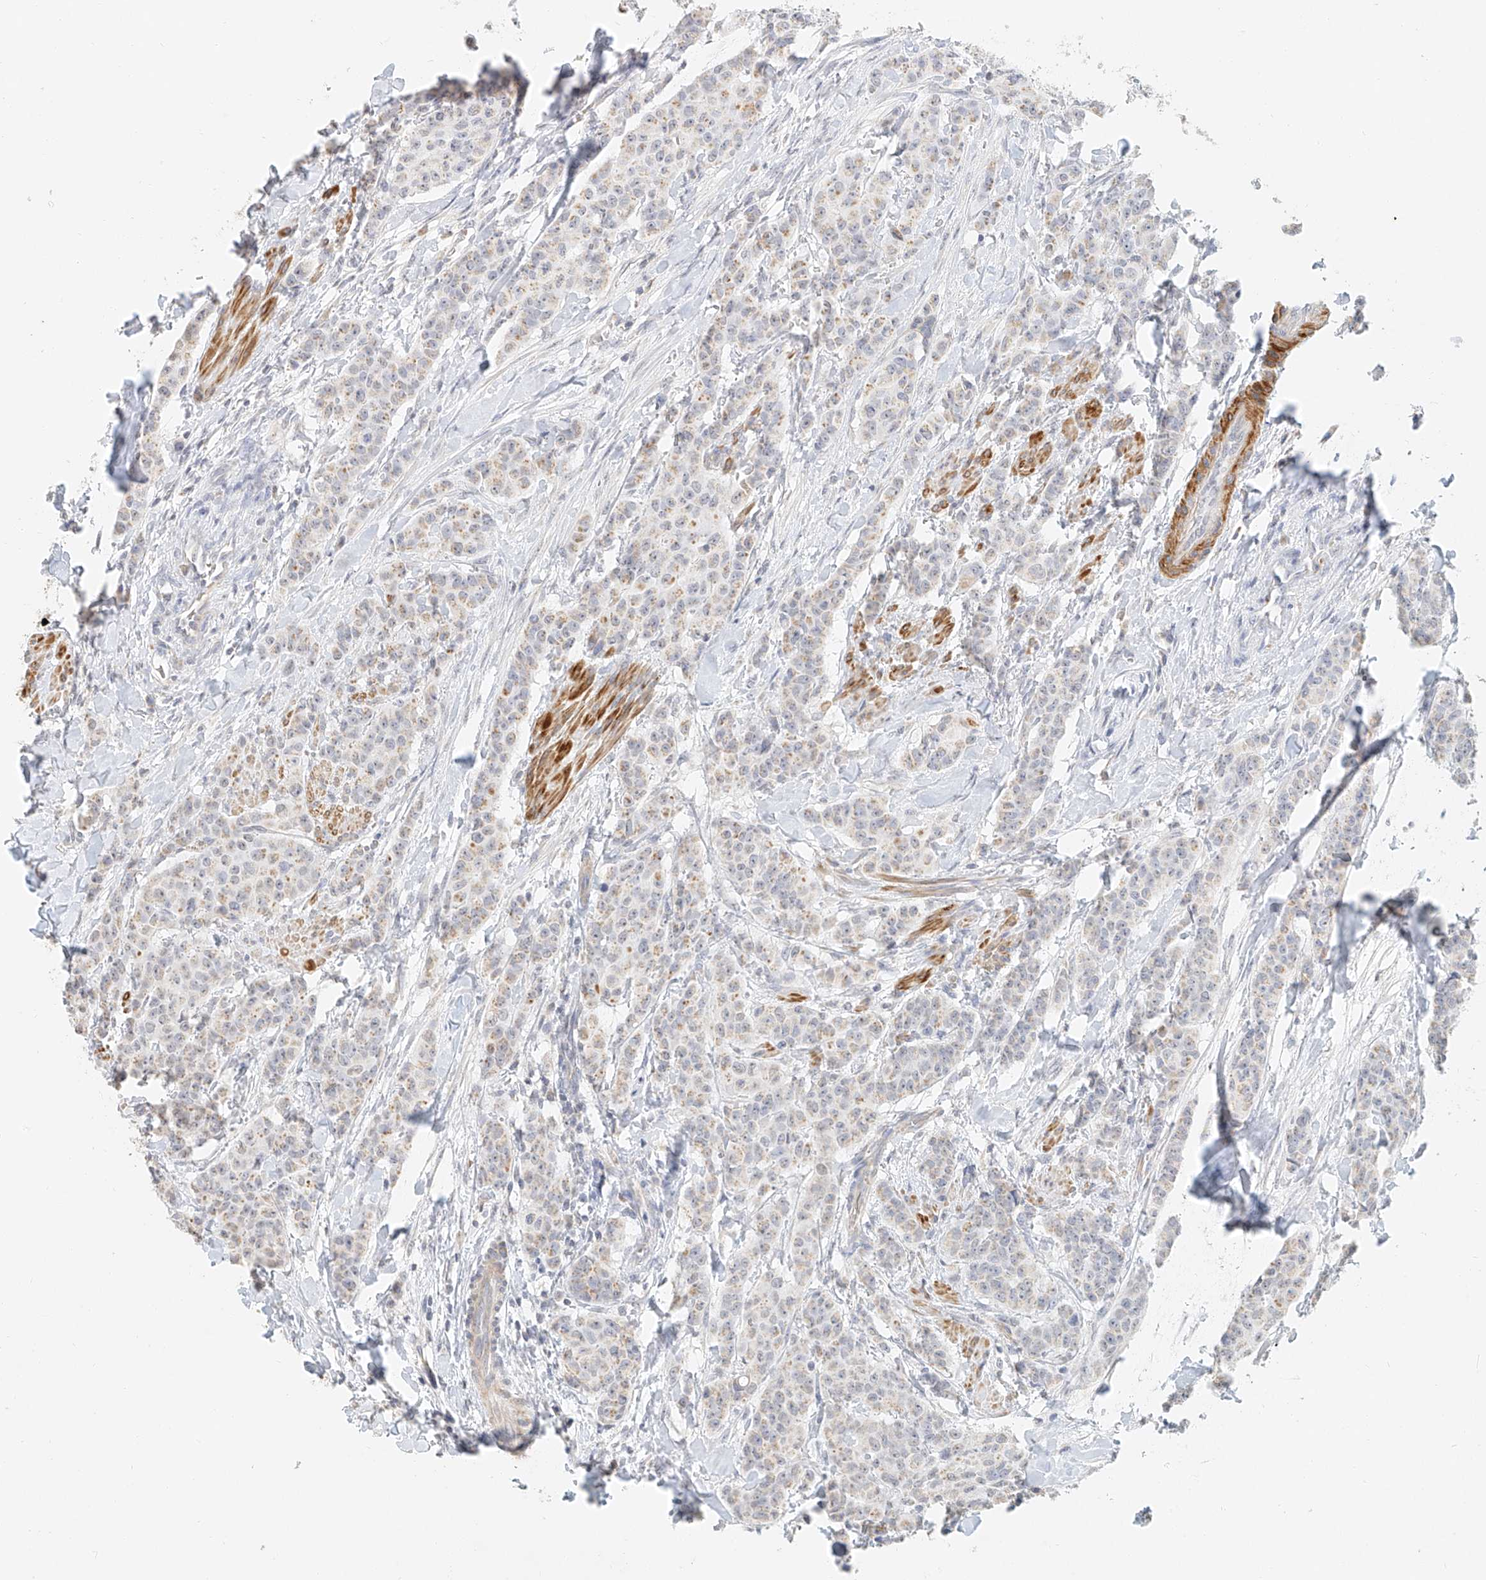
{"staining": {"intensity": "weak", "quantity": "25%-75%", "location": "cytoplasmic/membranous"}, "tissue": "breast cancer", "cell_type": "Tumor cells", "image_type": "cancer", "snomed": [{"axis": "morphology", "description": "Duct carcinoma"}, {"axis": "topography", "description": "Breast"}], "caption": "Breast invasive ductal carcinoma was stained to show a protein in brown. There is low levels of weak cytoplasmic/membranous expression in approximately 25%-75% of tumor cells. (Stains: DAB (3,3'-diaminobenzidine) in brown, nuclei in blue, Microscopy: brightfield microscopy at high magnification).", "gene": "CXorf58", "patient": {"sex": "female", "age": 40}}